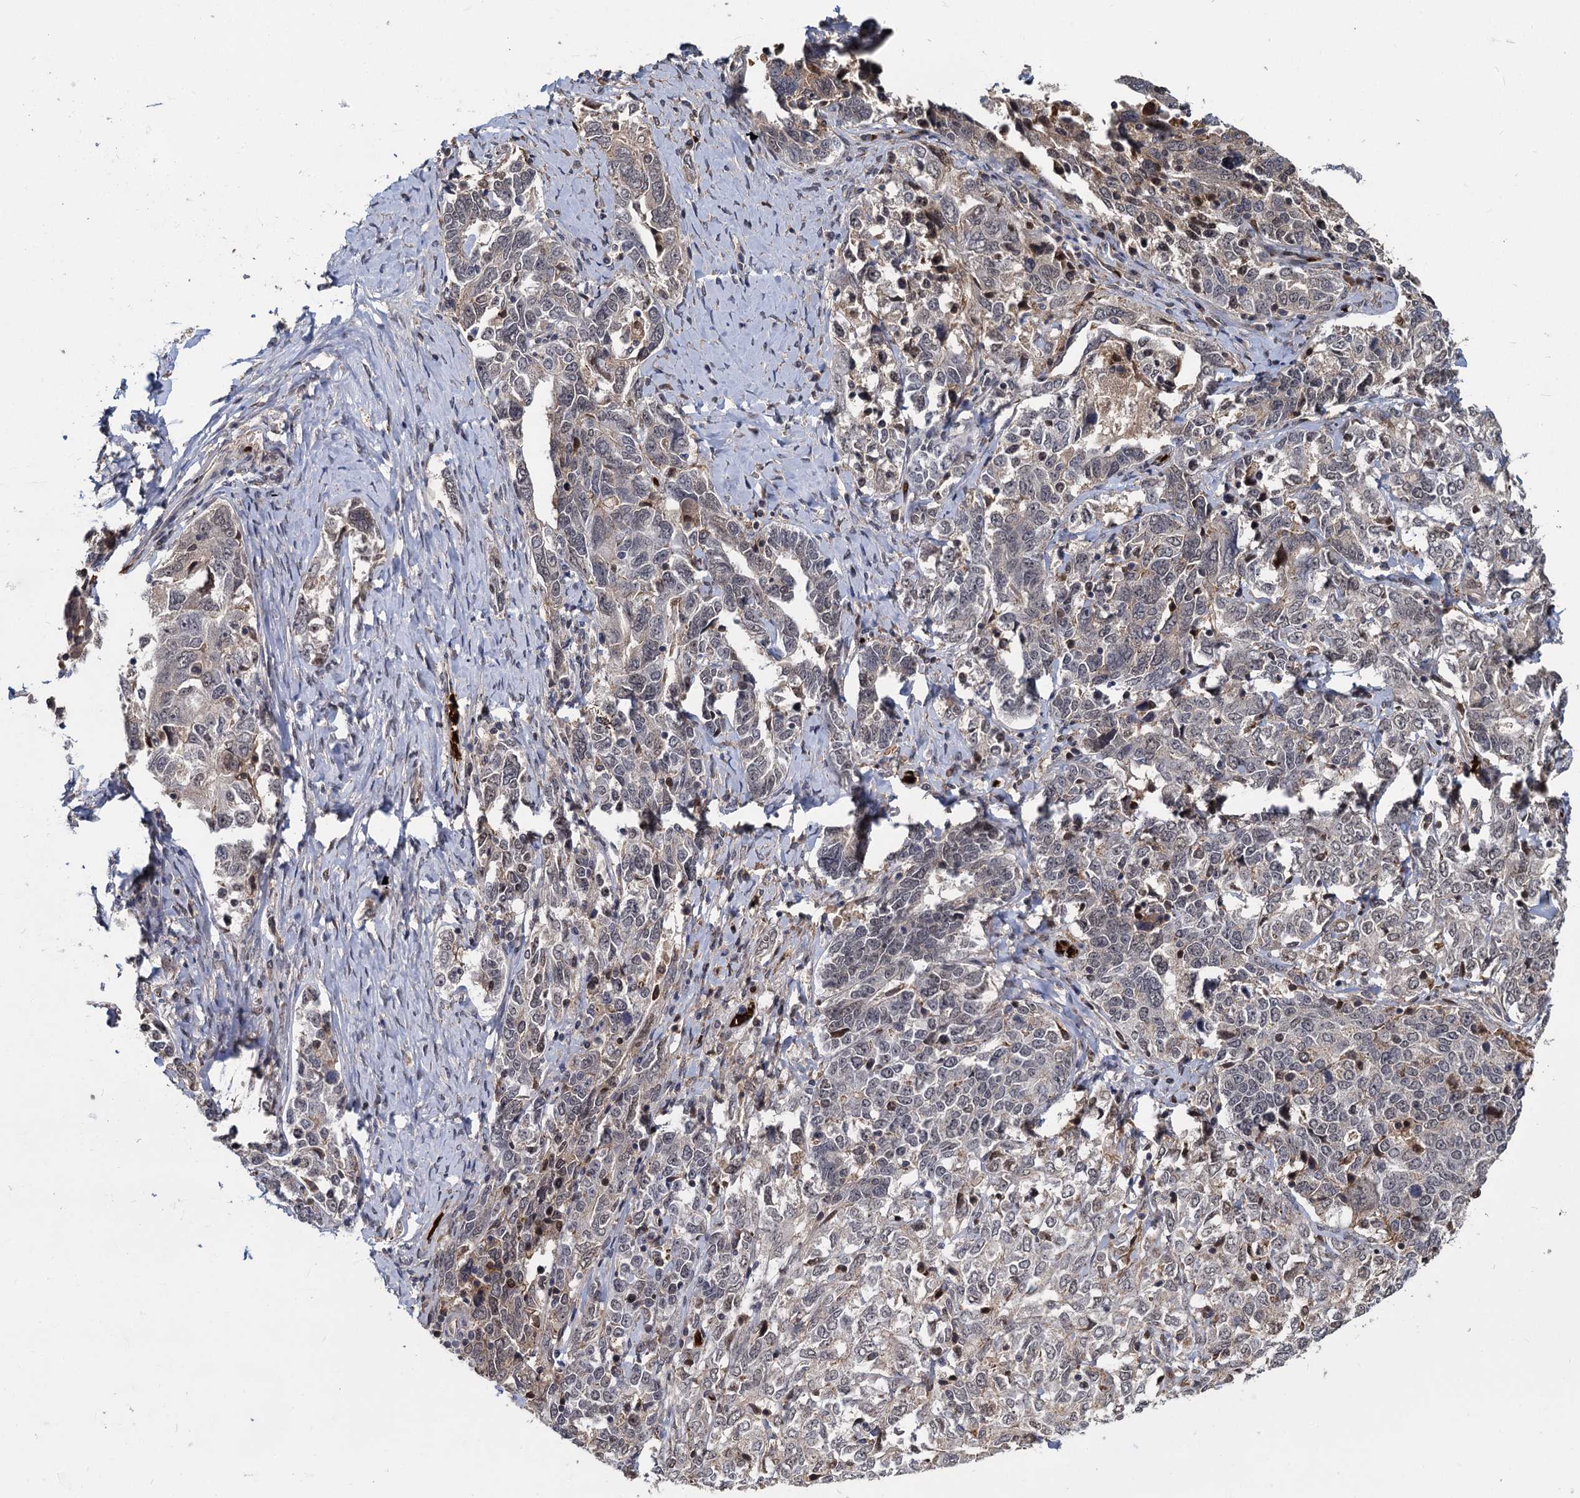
{"staining": {"intensity": "moderate", "quantity": "<25%", "location": "nuclear"}, "tissue": "ovarian cancer", "cell_type": "Tumor cells", "image_type": "cancer", "snomed": [{"axis": "morphology", "description": "Carcinoma, endometroid"}, {"axis": "topography", "description": "Ovary"}], "caption": "Immunohistochemistry (IHC) (DAB) staining of human endometroid carcinoma (ovarian) shows moderate nuclear protein expression in about <25% of tumor cells. (IHC, brightfield microscopy, high magnification).", "gene": "FANCI", "patient": {"sex": "female", "age": 62}}